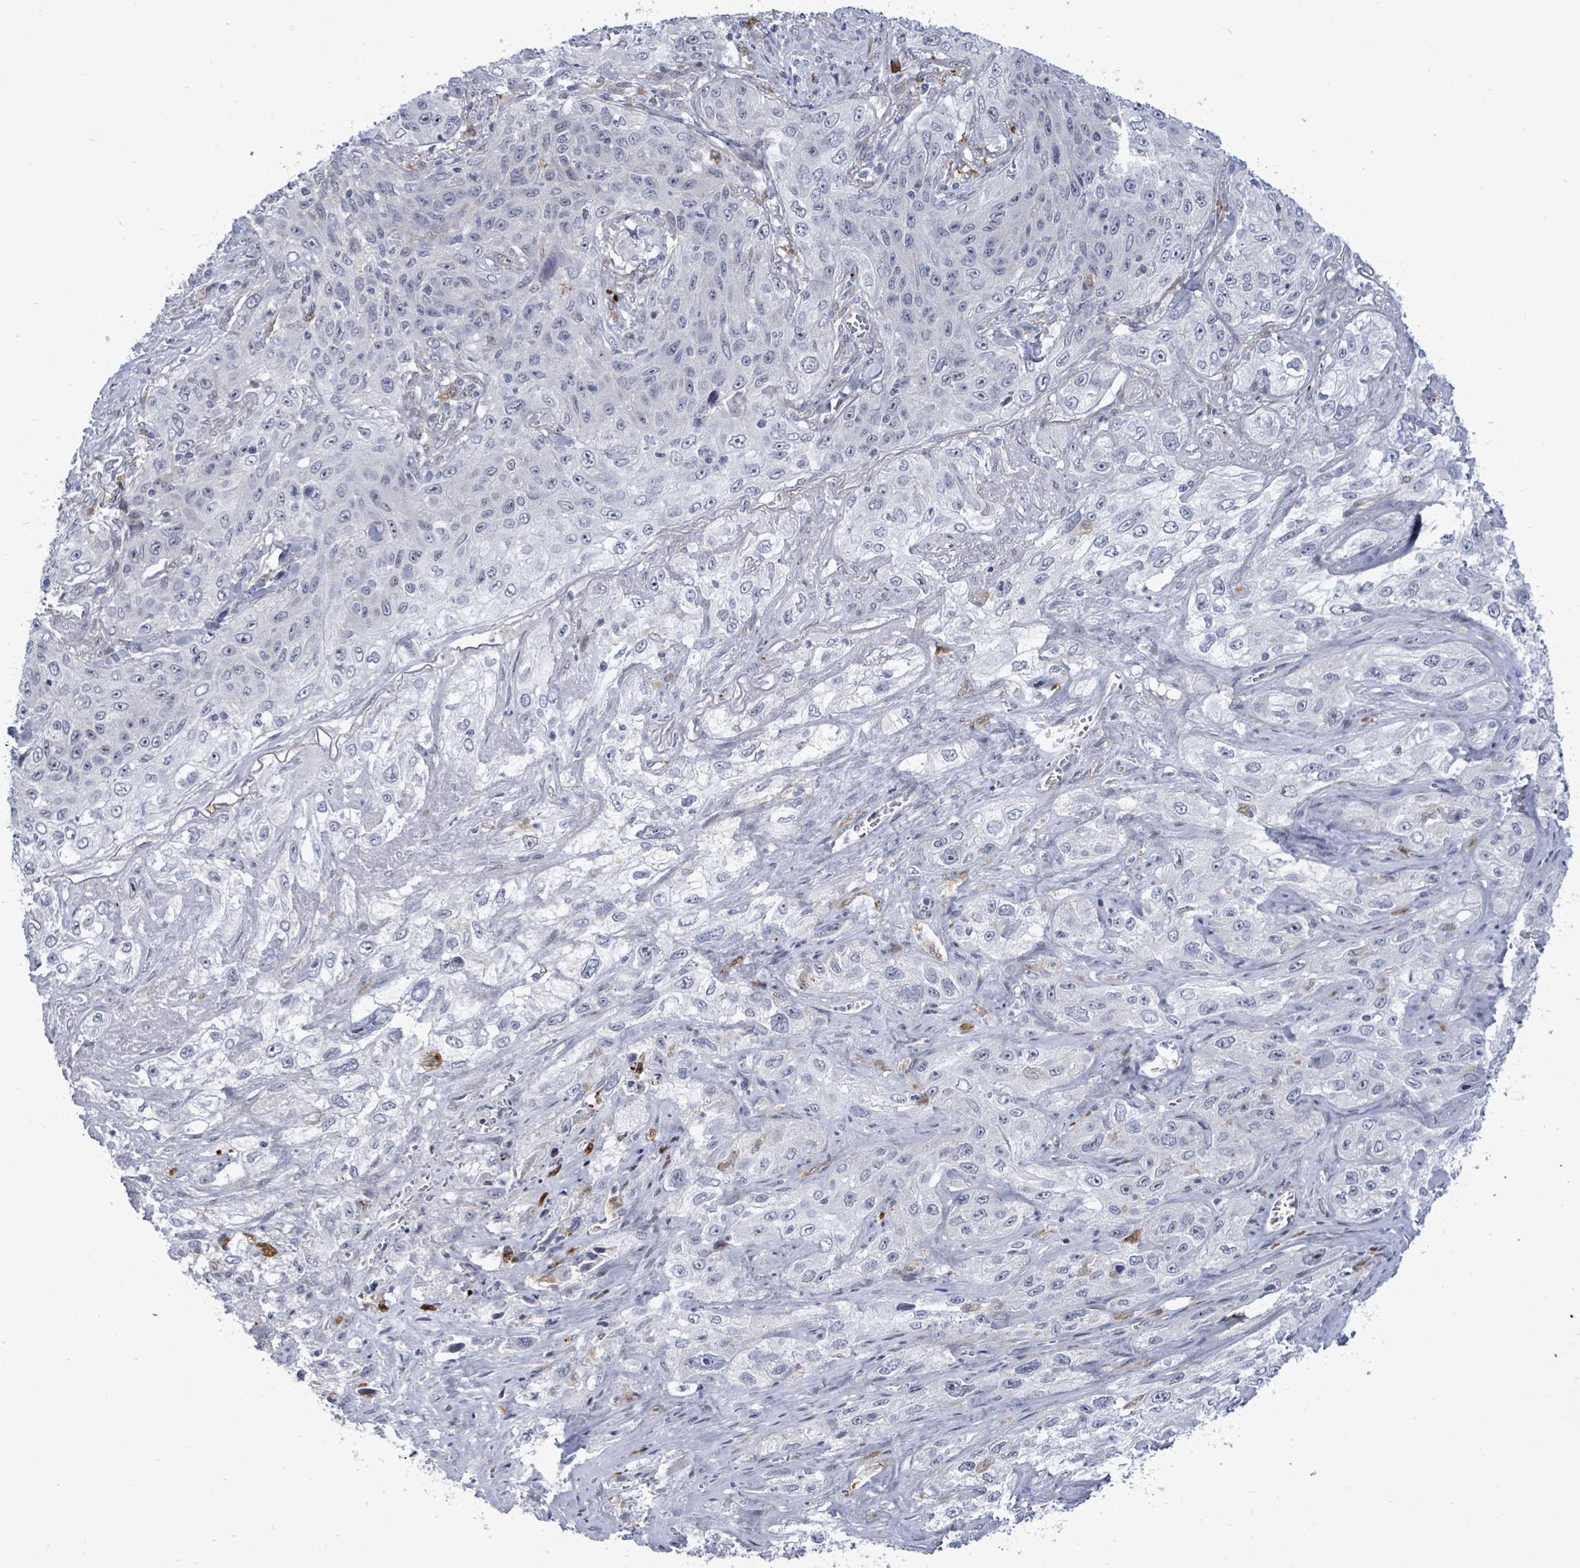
{"staining": {"intensity": "negative", "quantity": "none", "location": "none"}, "tissue": "lung cancer", "cell_type": "Tumor cells", "image_type": "cancer", "snomed": [{"axis": "morphology", "description": "Squamous cell carcinoma, NOS"}, {"axis": "topography", "description": "Lung"}], "caption": "This is a photomicrograph of IHC staining of lung cancer, which shows no staining in tumor cells.", "gene": "CT45A5", "patient": {"sex": "female", "age": 69}}